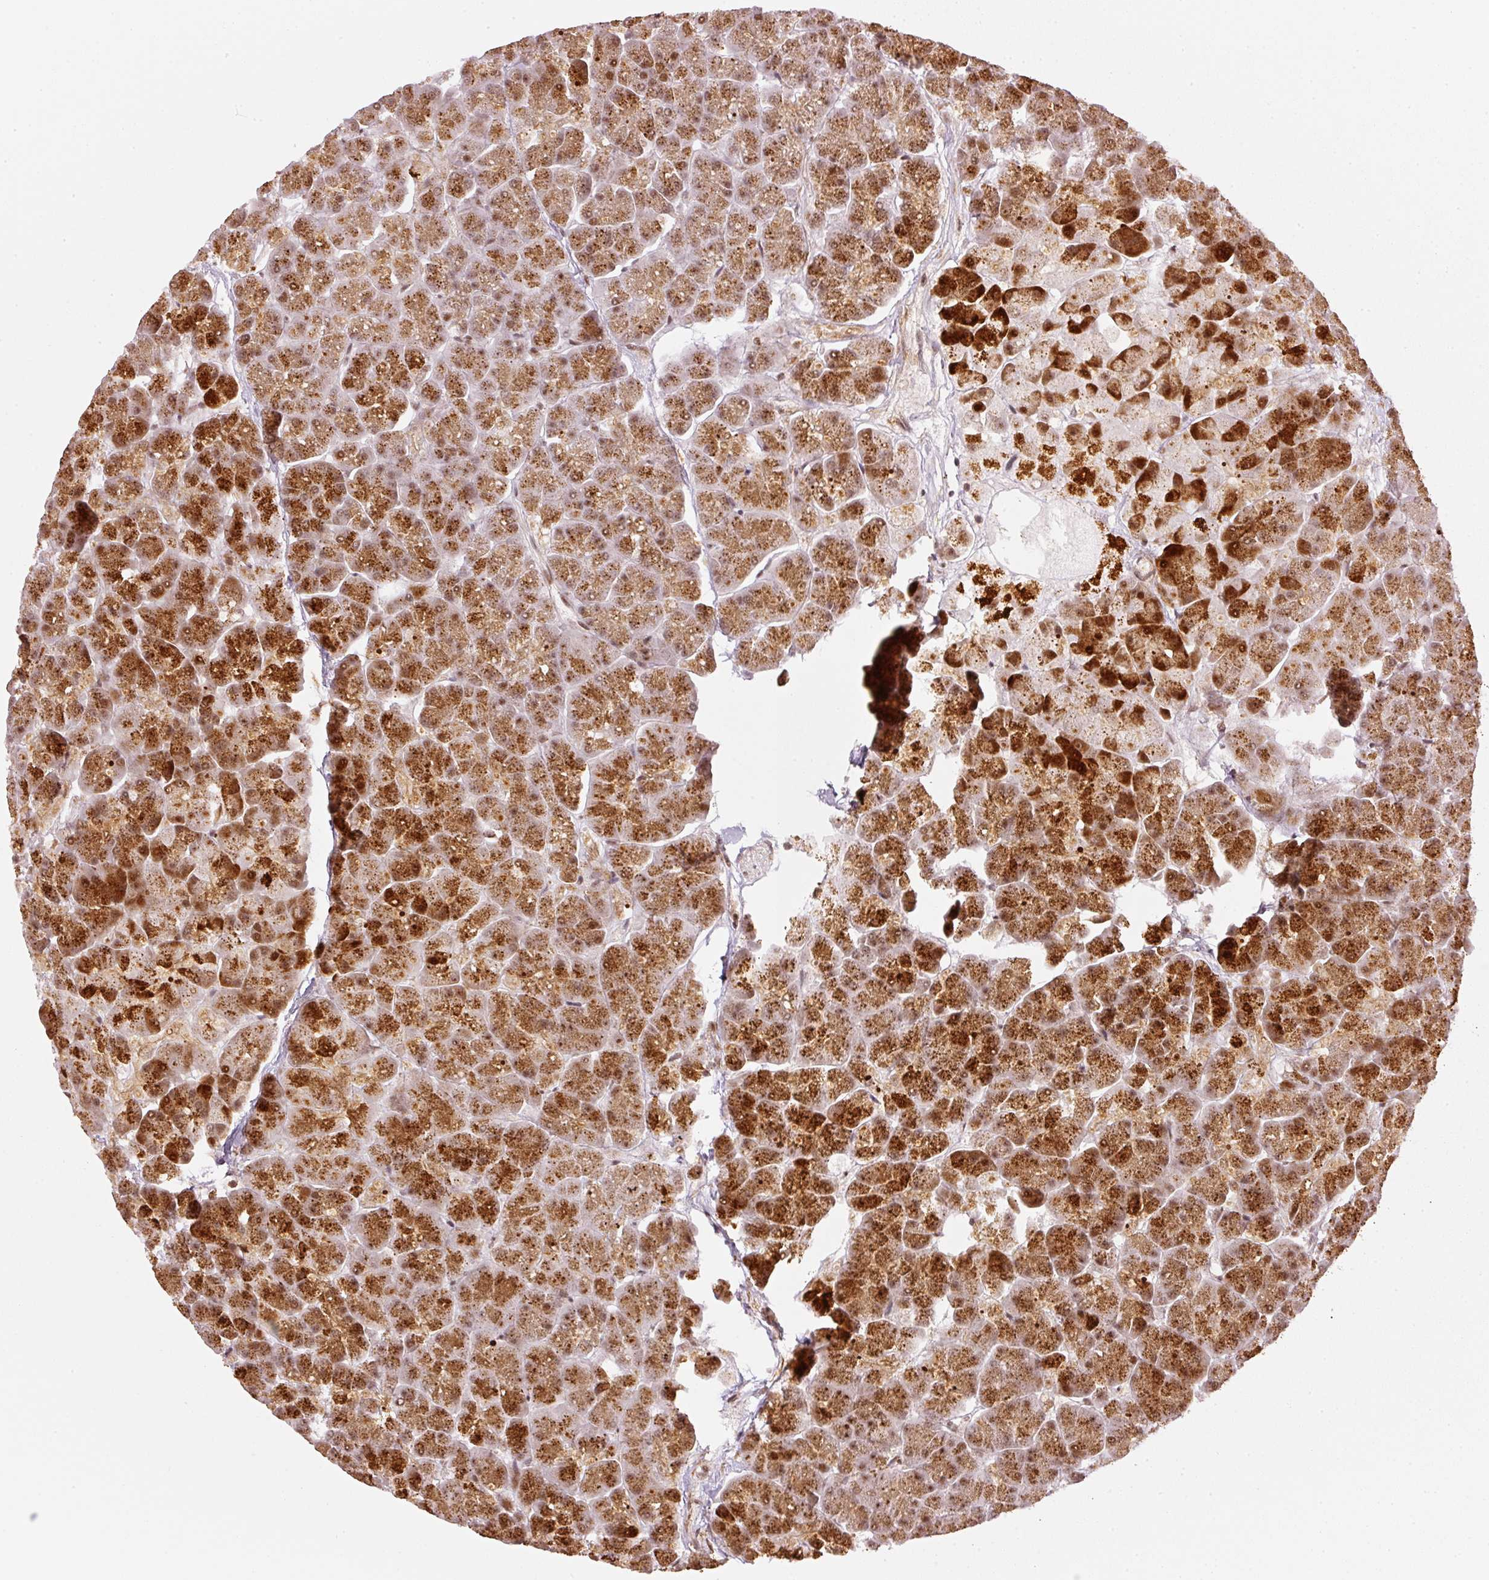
{"staining": {"intensity": "strong", "quantity": ">75%", "location": "cytoplasmic/membranous,nuclear"}, "tissue": "pancreas", "cell_type": "Exocrine glandular cells", "image_type": "normal", "snomed": [{"axis": "morphology", "description": "Normal tissue, NOS"}, {"axis": "topography", "description": "Pancreas"}, {"axis": "topography", "description": "Peripheral nerve tissue"}], "caption": "A photomicrograph of human pancreas stained for a protein reveals strong cytoplasmic/membranous,nuclear brown staining in exocrine glandular cells.", "gene": "THOC6", "patient": {"sex": "male", "age": 54}}